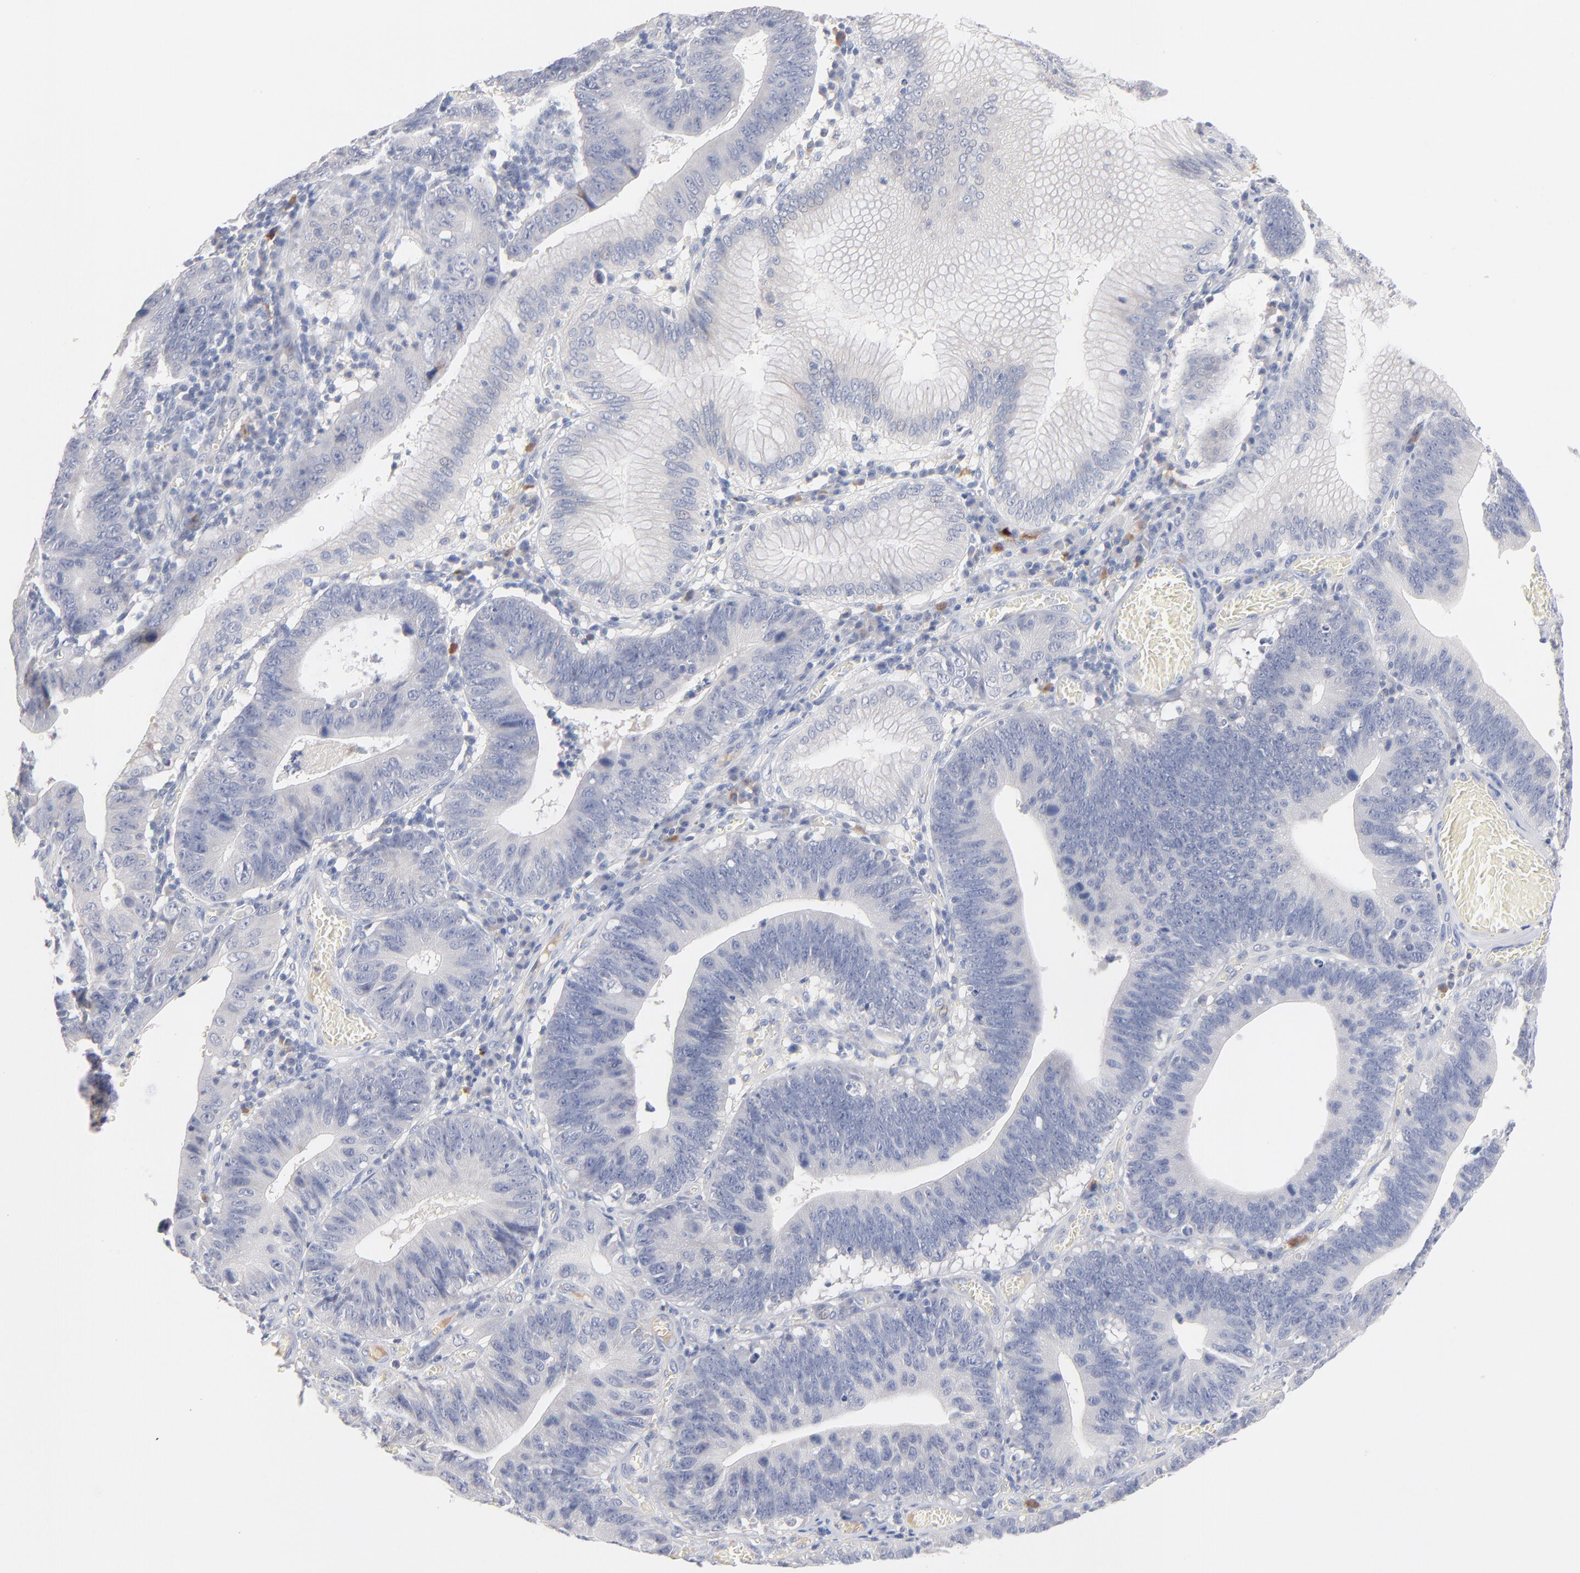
{"staining": {"intensity": "negative", "quantity": "none", "location": "none"}, "tissue": "stomach cancer", "cell_type": "Tumor cells", "image_type": "cancer", "snomed": [{"axis": "morphology", "description": "Adenocarcinoma, NOS"}, {"axis": "topography", "description": "Stomach"}, {"axis": "topography", "description": "Gastric cardia"}], "caption": "Immunohistochemistry (IHC) of stomach cancer demonstrates no expression in tumor cells.", "gene": "F12", "patient": {"sex": "male", "age": 59}}